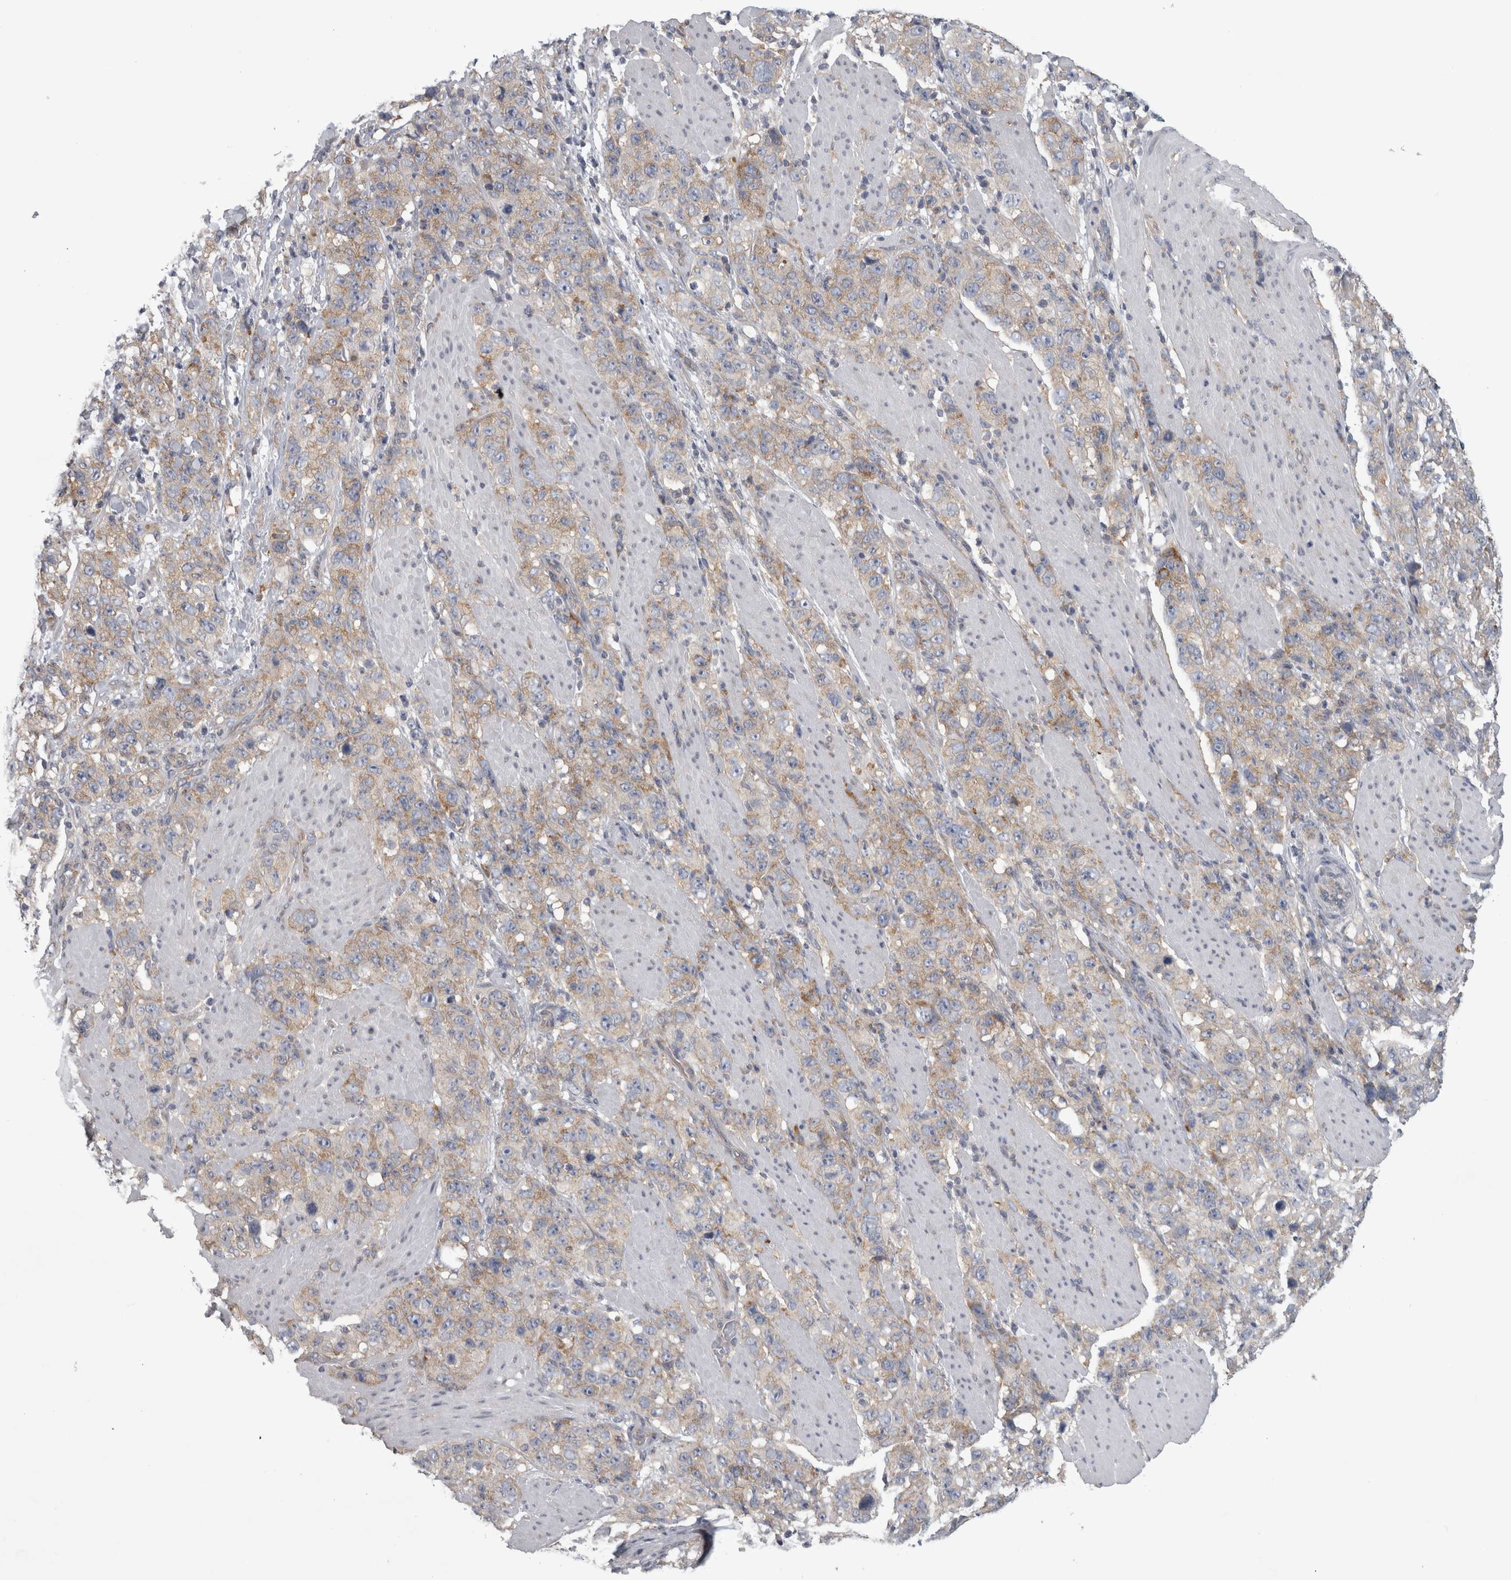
{"staining": {"intensity": "weak", "quantity": ">75%", "location": "cytoplasmic/membranous"}, "tissue": "stomach cancer", "cell_type": "Tumor cells", "image_type": "cancer", "snomed": [{"axis": "morphology", "description": "Adenocarcinoma, NOS"}, {"axis": "topography", "description": "Stomach"}], "caption": "A high-resolution image shows immunohistochemistry (IHC) staining of stomach cancer (adenocarcinoma), which reveals weak cytoplasmic/membranous staining in about >75% of tumor cells. The staining was performed using DAB (3,3'-diaminobenzidine) to visualize the protein expression in brown, while the nuclei were stained in blue with hematoxylin (Magnification: 20x).", "gene": "PRRC2C", "patient": {"sex": "male", "age": 48}}